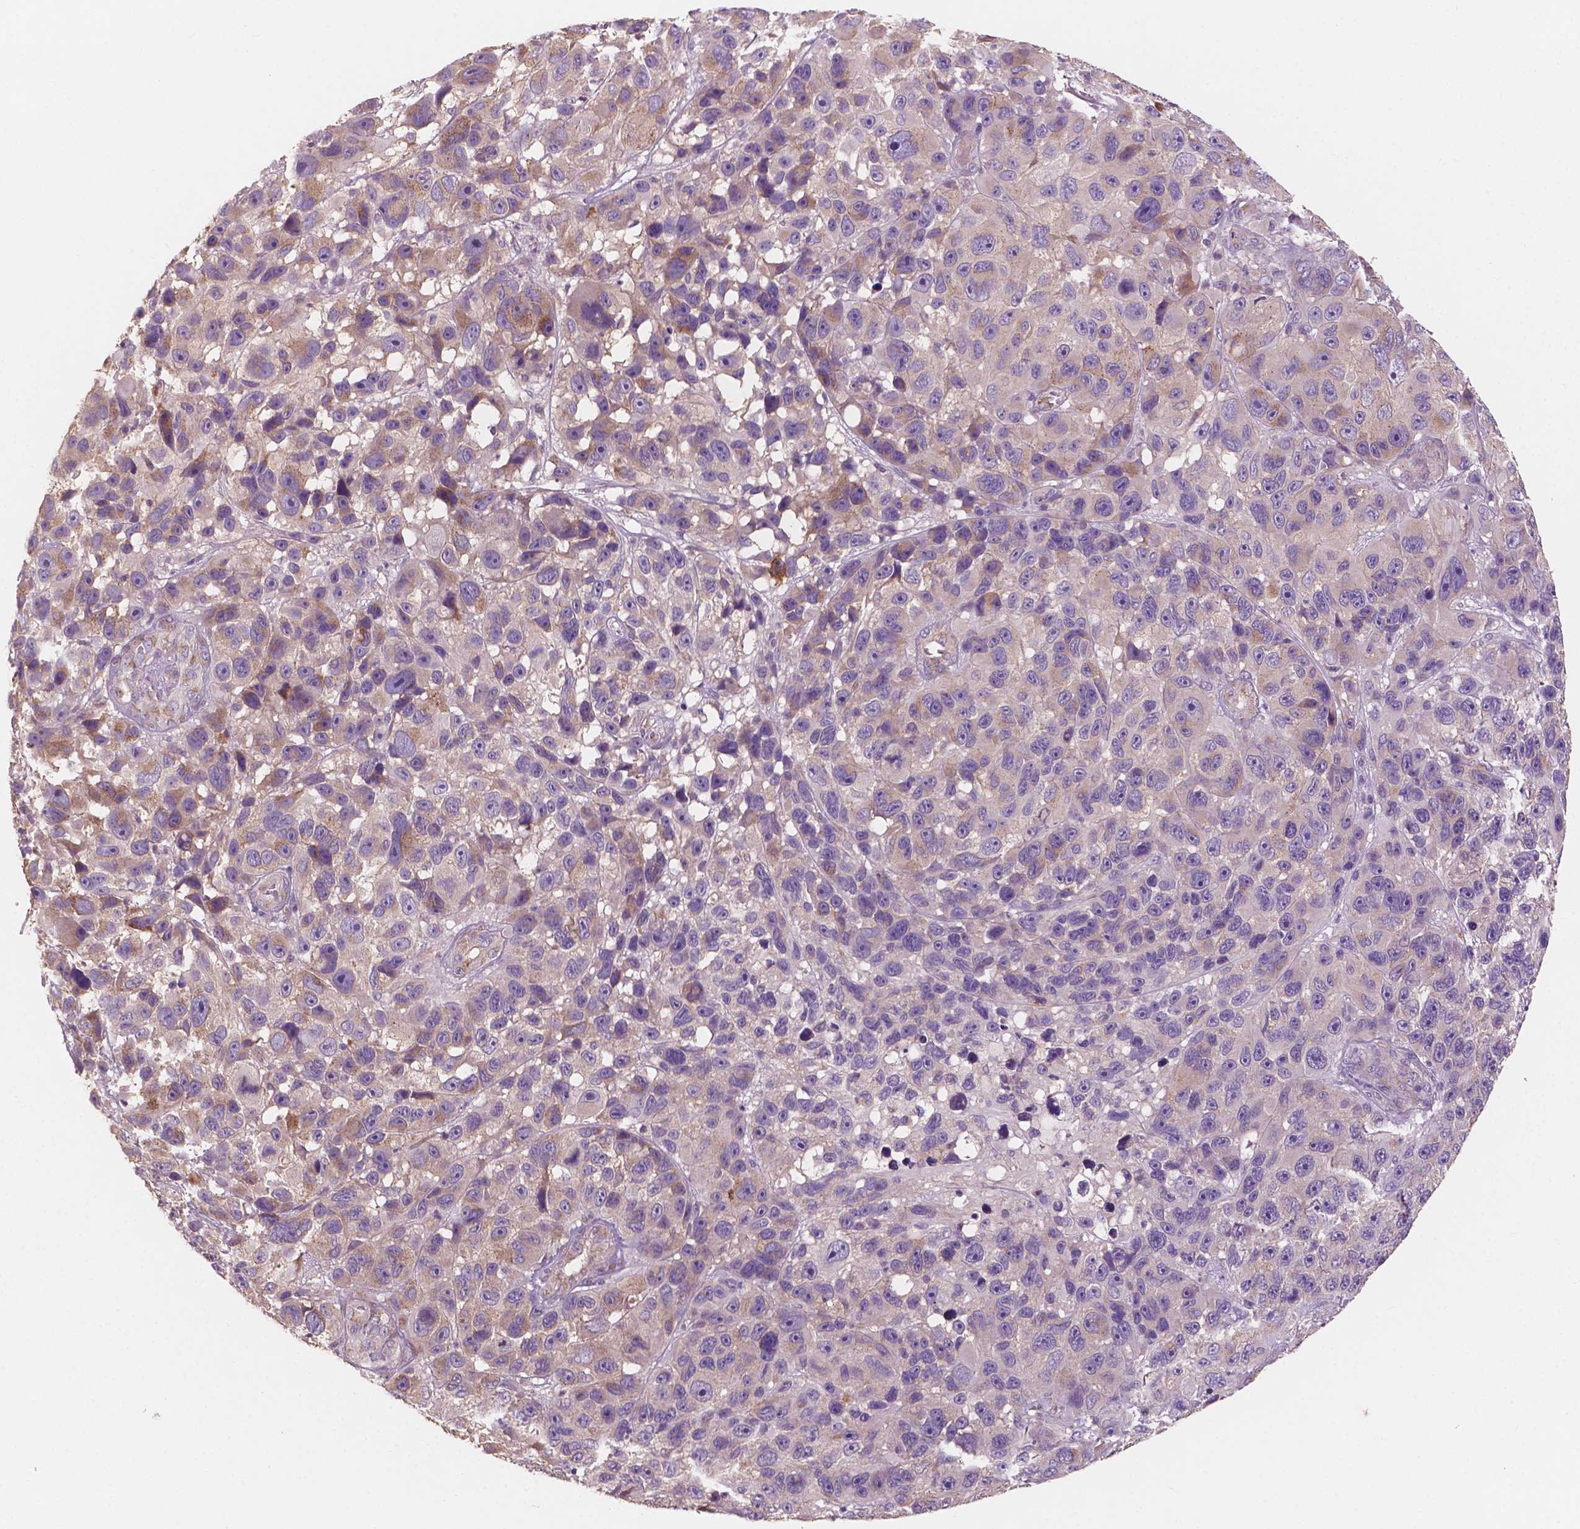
{"staining": {"intensity": "weak", "quantity": "25%-75%", "location": "cytoplasmic/membranous"}, "tissue": "melanoma", "cell_type": "Tumor cells", "image_type": "cancer", "snomed": [{"axis": "morphology", "description": "Malignant melanoma, NOS"}, {"axis": "topography", "description": "Skin"}], "caption": "An image showing weak cytoplasmic/membranous positivity in approximately 25%-75% of tumor cells in melanoma, as visualized by brown immunohistochemical staining.", "gene": "CHPT1", "patient": {"sex": "male", "age": 53}}